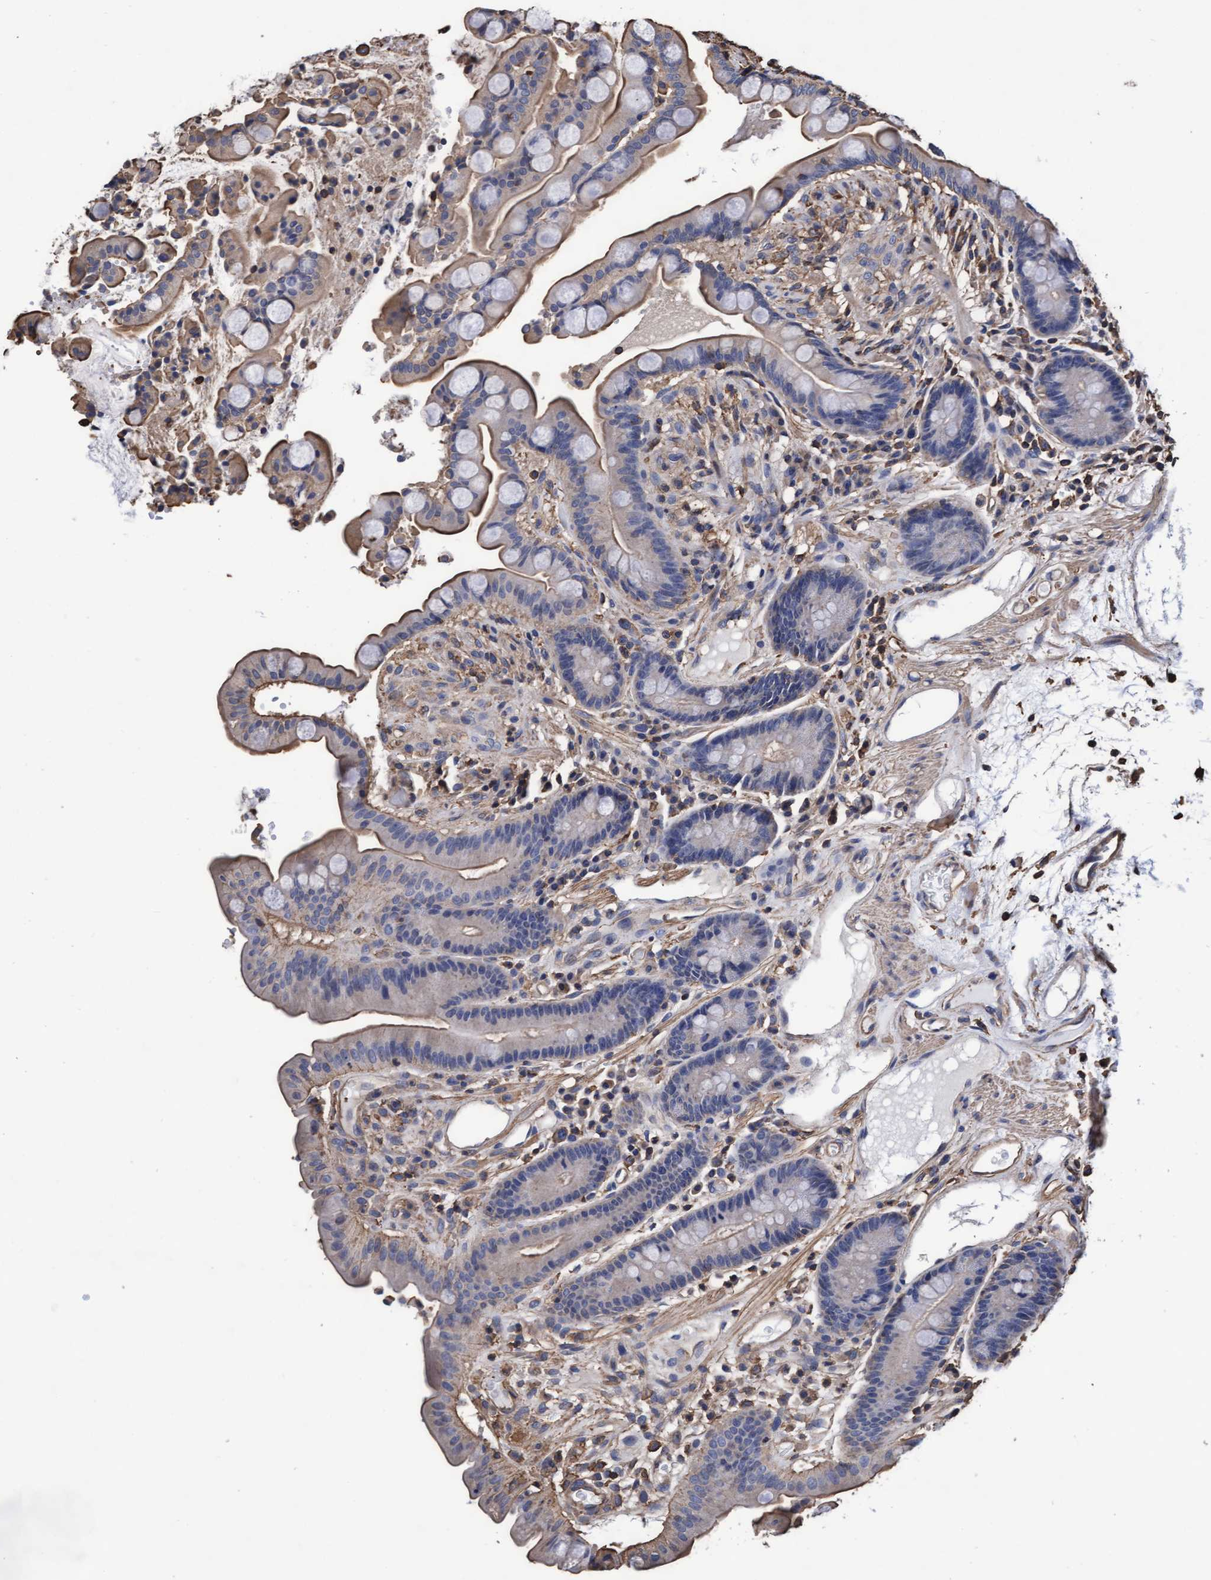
{"staining": {"intensity": "moderate", "quantity": ">75%", "location": "cytoplasmic/membranous"}, "tissue": "colon", "cell_type": "Endothelial cells", "image_type": "normal", "snomed": [{"axis": "morphology", "description": "Normal tissue, NOS"}, {"axis": "topography", "description": "Colon"}], "caption": "Immunohistochemical staining of benign human colon demonstrates moderate cytoplasmic/membranous protein expression in approximately >75% of endothelial cells.", "gene": "GRHPR", "patient": {"sex": "male", "age": 73}}